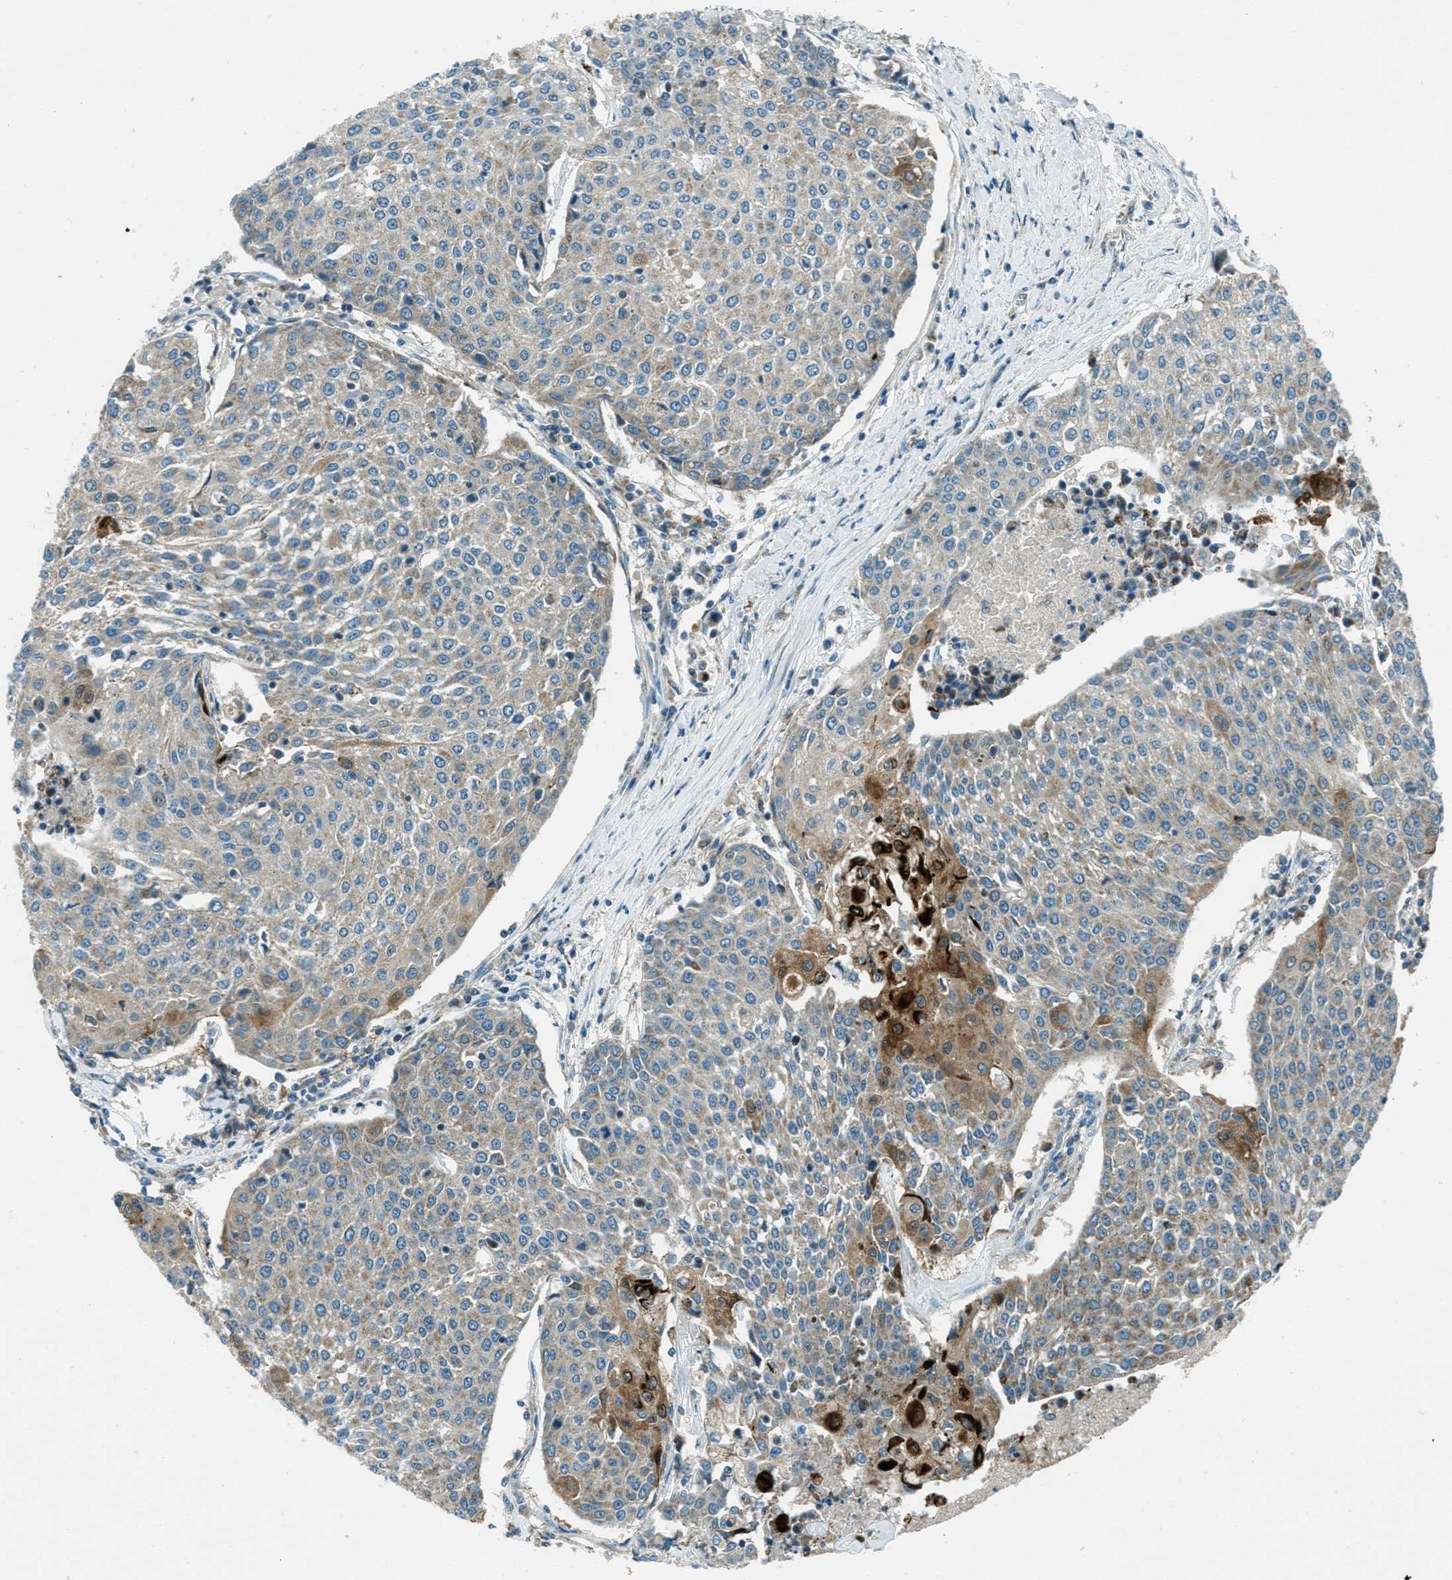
{"staining": {"intensity": "moderate", "quantity": "<25%", "location": "cytoplasmic/membranous"}, "tissue": "urothelial cancer", "cell_type": "Tumor cells", "image_type": "cancer", "snomed": [{"axis": "morphology", "description": "Urothelial carcinoma, High grade"}, {"axis": "topography", "description": "Urinary bladder"}], "caption": "Protein expression analysis of human urothelial cancer reveals moderate cytoplasmic/membranous staining in about <25% of tumor cells.", "gene": "FAR1", "patient": {"sex": "female", "age": 85}}